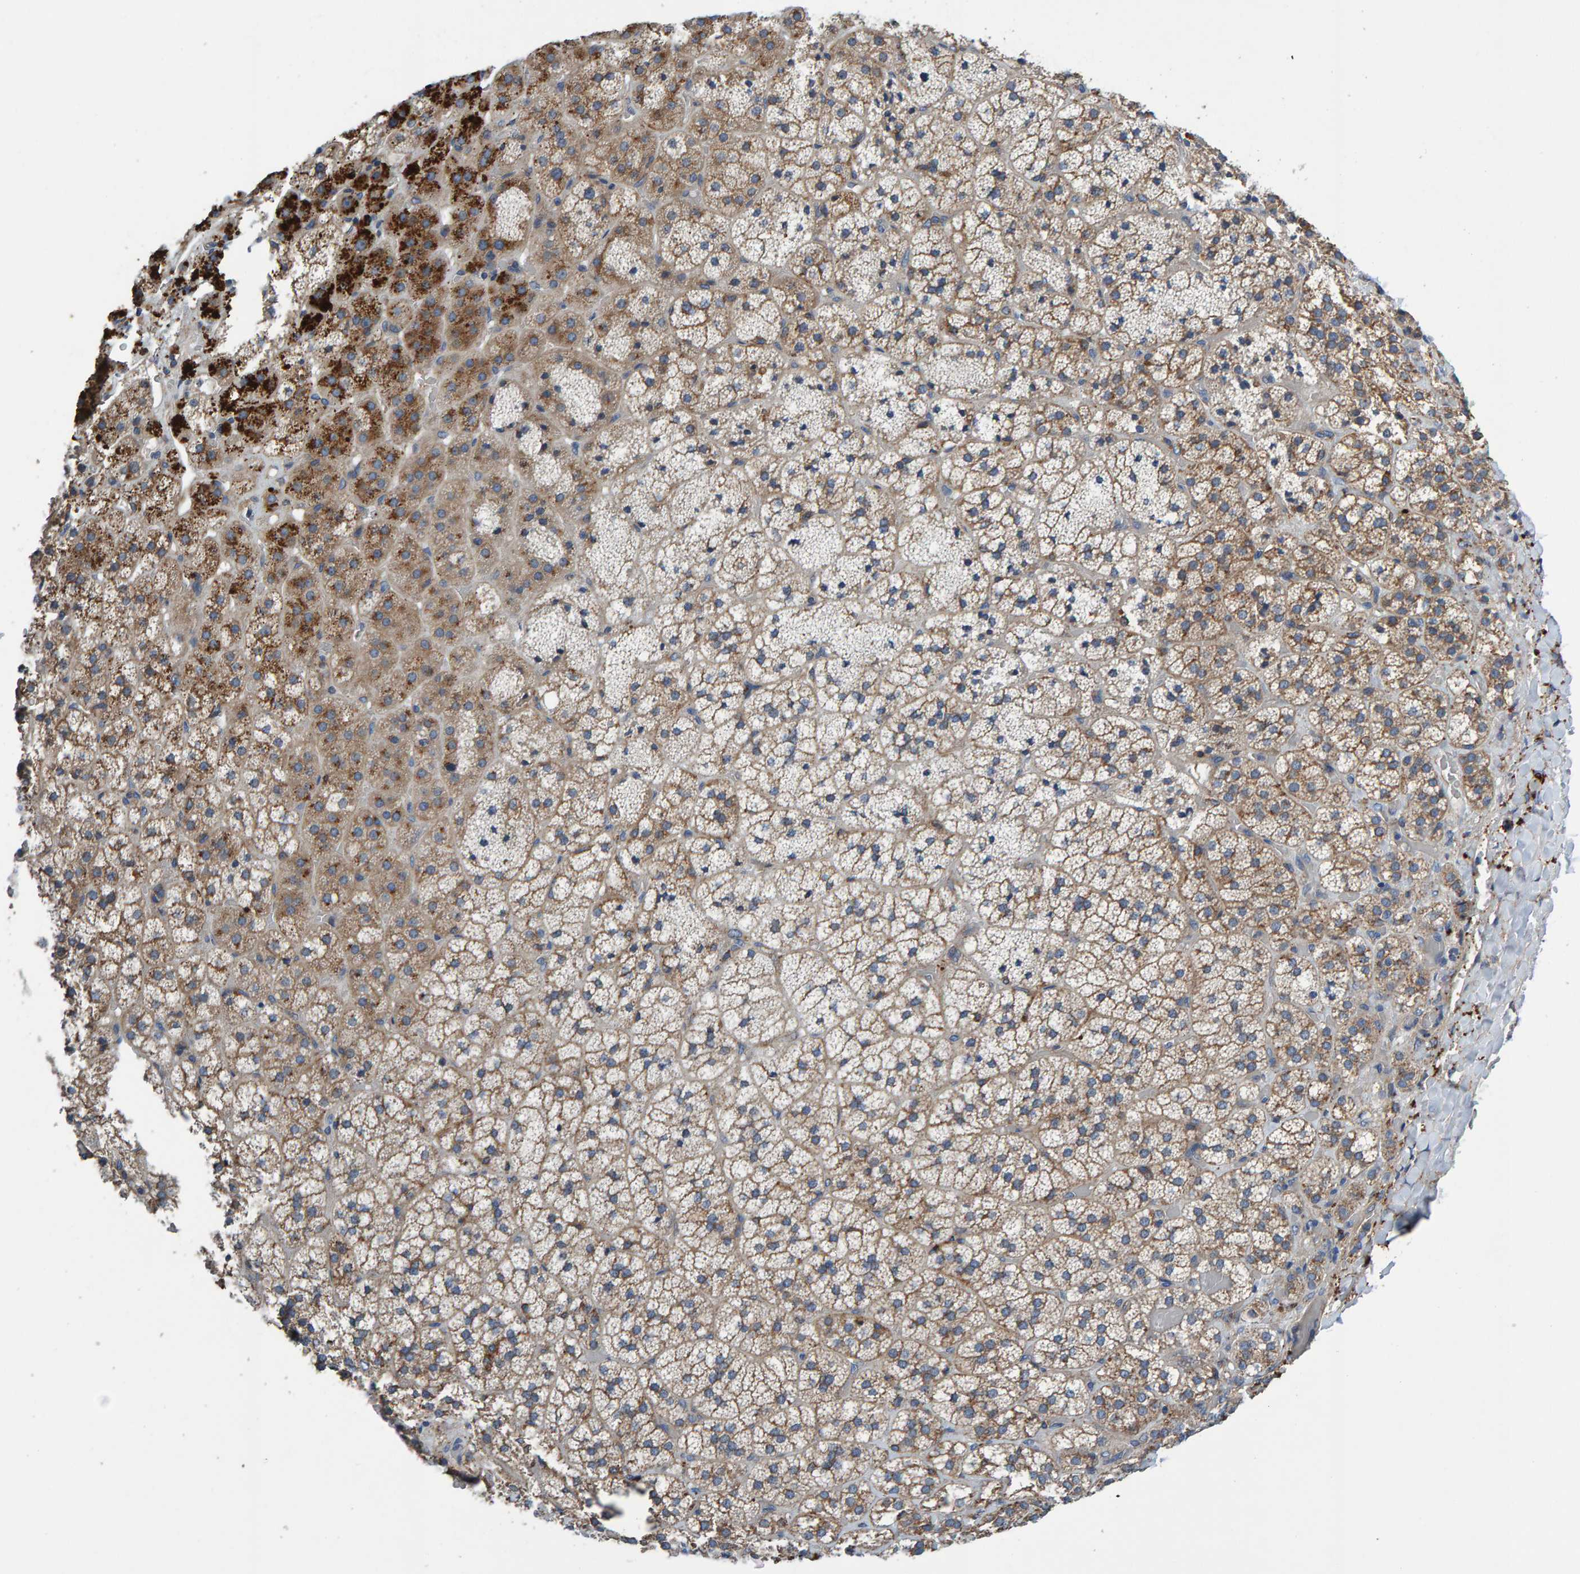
{"staining": {"intensity": "moderate", "quantity": ">75%", "location": "cytoplasmic/membranous"}, "tissue": "adrenal gland", "cell_type": "Glandular cells", "image_type": "normal", "snomed": [{"axis": "morphology", "description": "Normal tissue, NOS"}, {"axis": "topography", "description": "Adrenal gland"}], "caption": "Immunohistochemistry (DAB (3,3'-diaminobenzidine)) staining of unremarkable adrenal gland demonstrates moderate cytoplasmic/membranous protein expression in approximately >75% of glandular cells. The protein of interest is stained brown, and the nuclei are stained in blue (DAB IHC with brightfield microscopy, high magnification).", "gene": "MKLN1", "patient": {"sex": "female", "age": 44}}